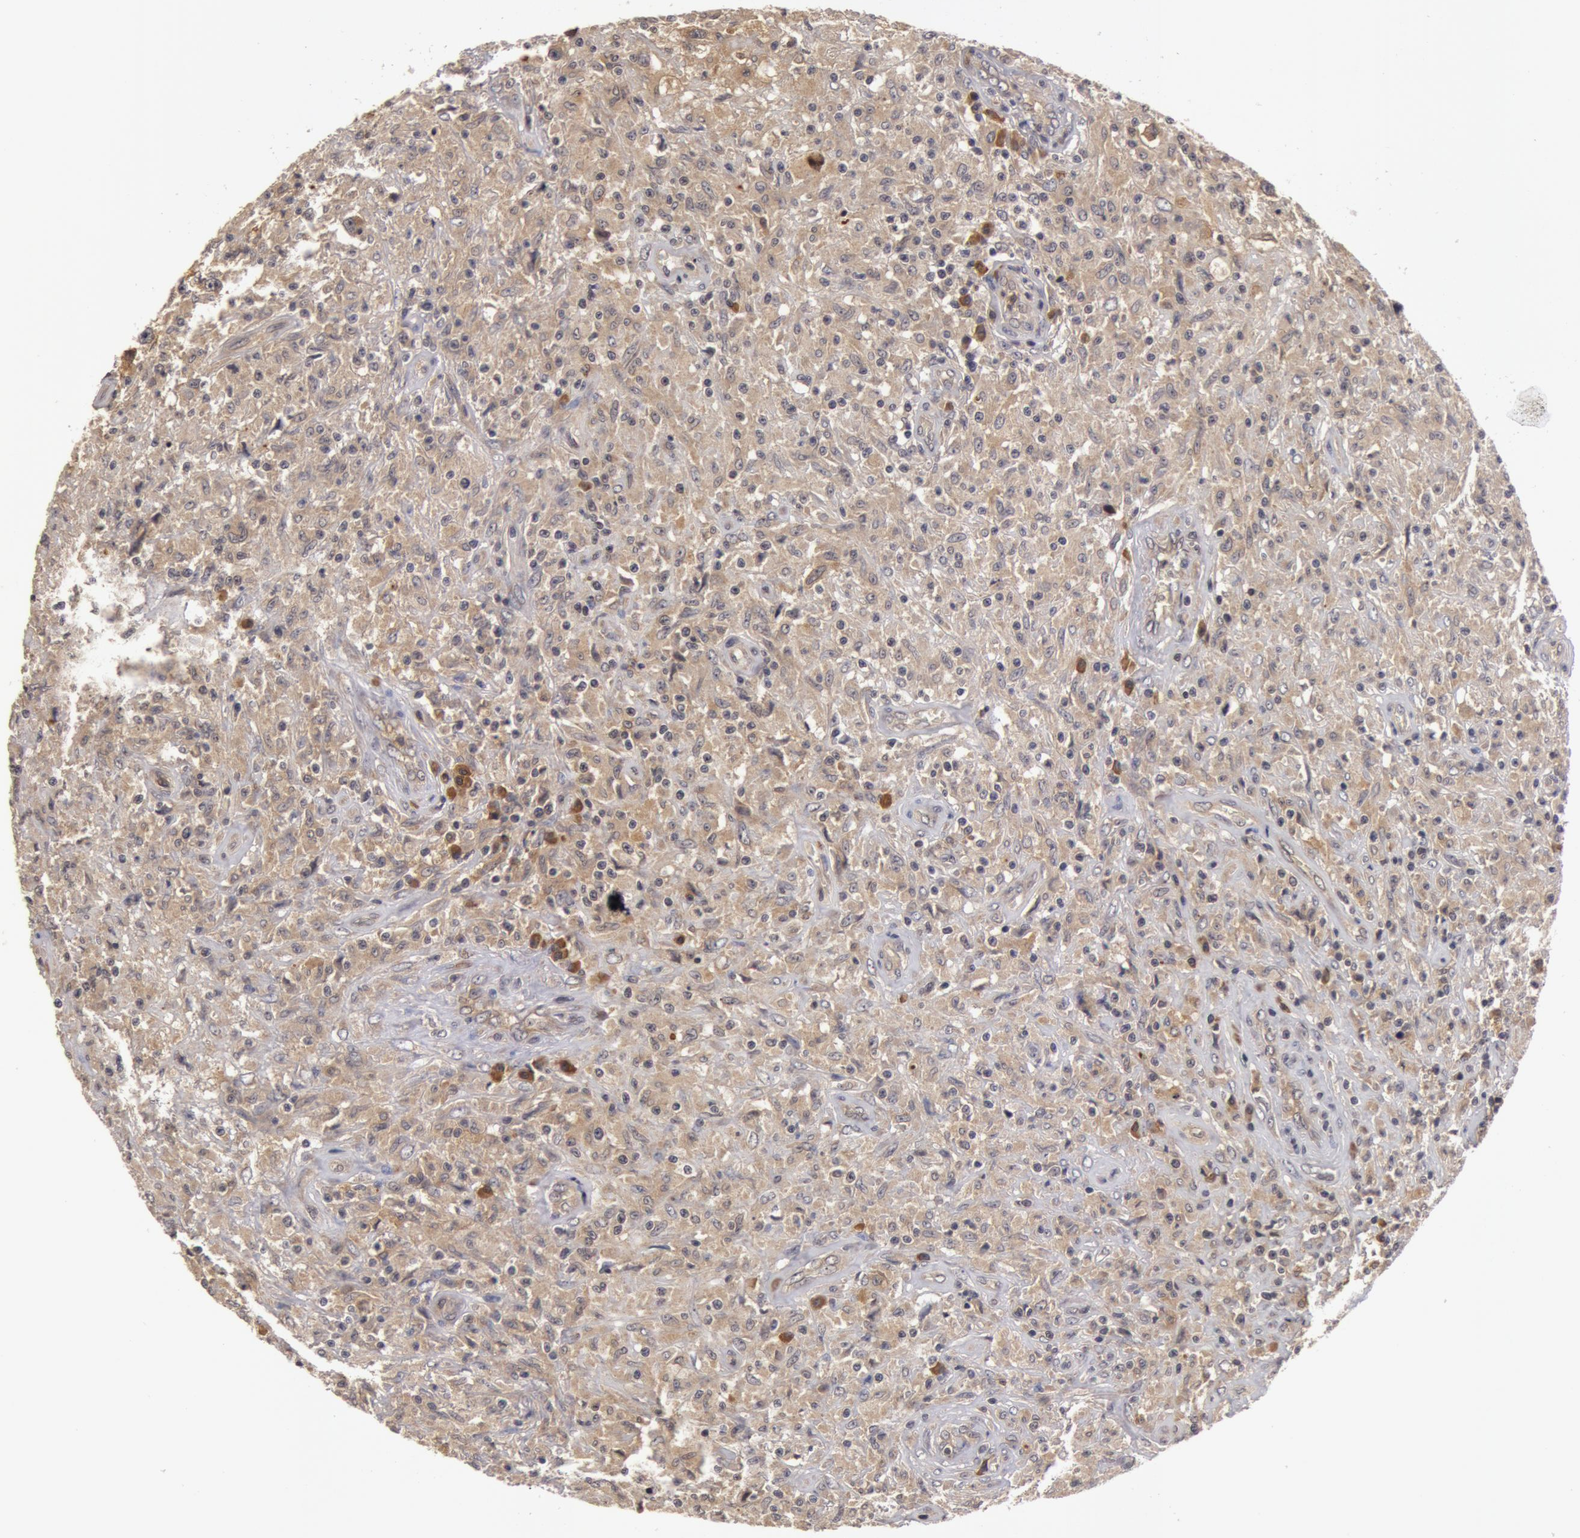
{"staining": {"intensity": "weak", "quantity": ">75%", "location": "cytoplasmic/membranous"}, "tissue": "testis cancer", "cell_type": "Tumor cells", "image_type": "cancer", "snomed": [{"axis": "morphology", "description": "Seminoma, NOS"}, {"axis": "topography", "description": "Testis"}], "caption": "DAB (3,3'-diaminobenzidine) immunohistochemical staining of human testis cancer reveals weak cytoplasmic/membranous protein expression in approximately >75% of tumor cells. The protein is stained brown, and the nuclei are stained in blue (DAB IHC with brightfield microscopy, high magnification).", "gene": "BCHE", "patient": {"sex": "male", "age": 34}}